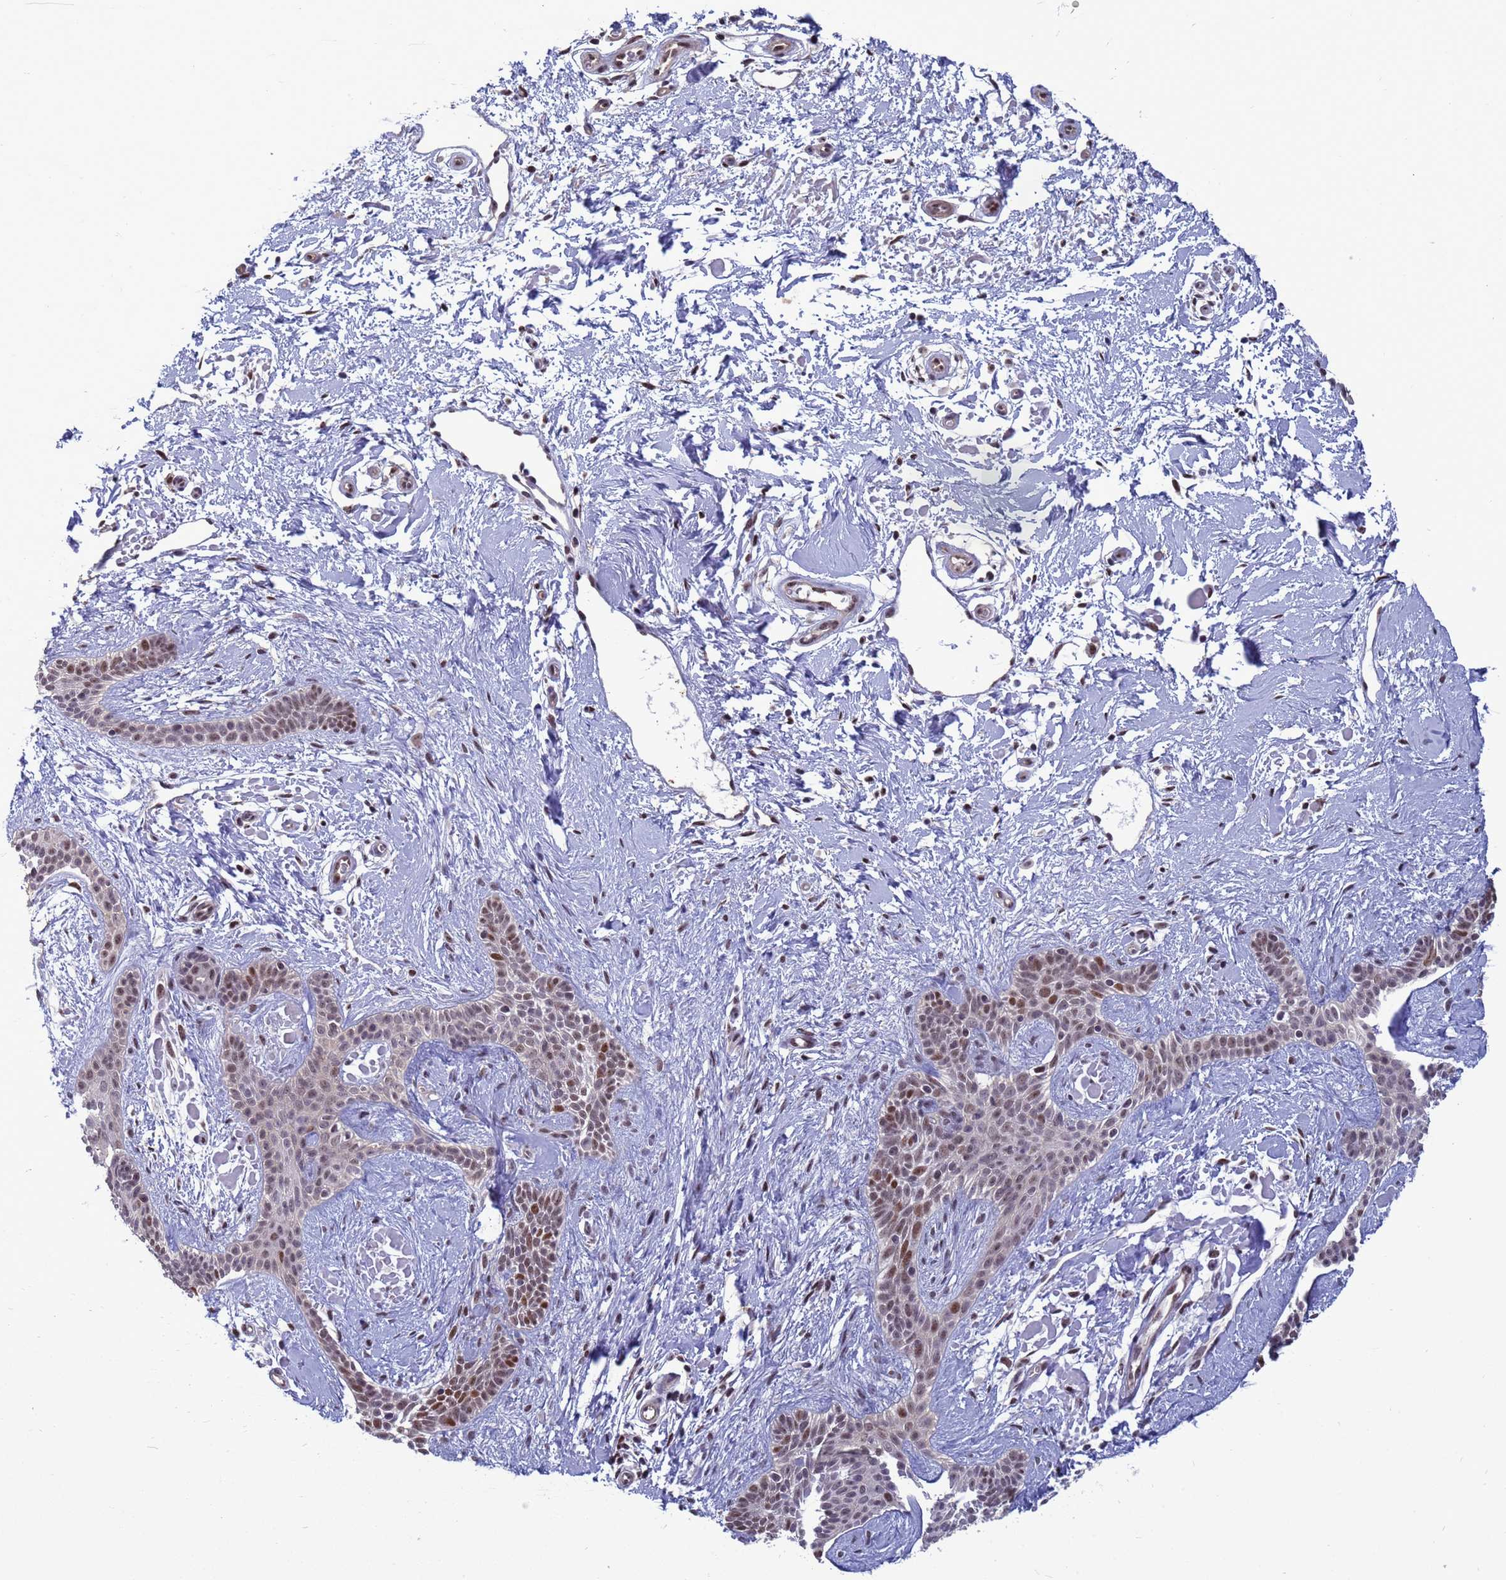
{"staining": {"intensity": "moderate", "quantity": "25%-75%", "location": "nuclear"}, "tissue": "skin cancer", "cell_type": "Tumor cells", "image_type": "cancer", "snomed": [{"axis": "morphology", "description": "Basal cell carcinoma"}, {"axis": "topography", "description": "Skin"}], "caption": "Human skin cancer (basal cell carcinoma) stained with a brown dye demonstrates moderate nuclear positive expression in about 25%-75% of tumor cells.", "gene": "NSL1", "patient": {"sex": "male", "age": 78}}